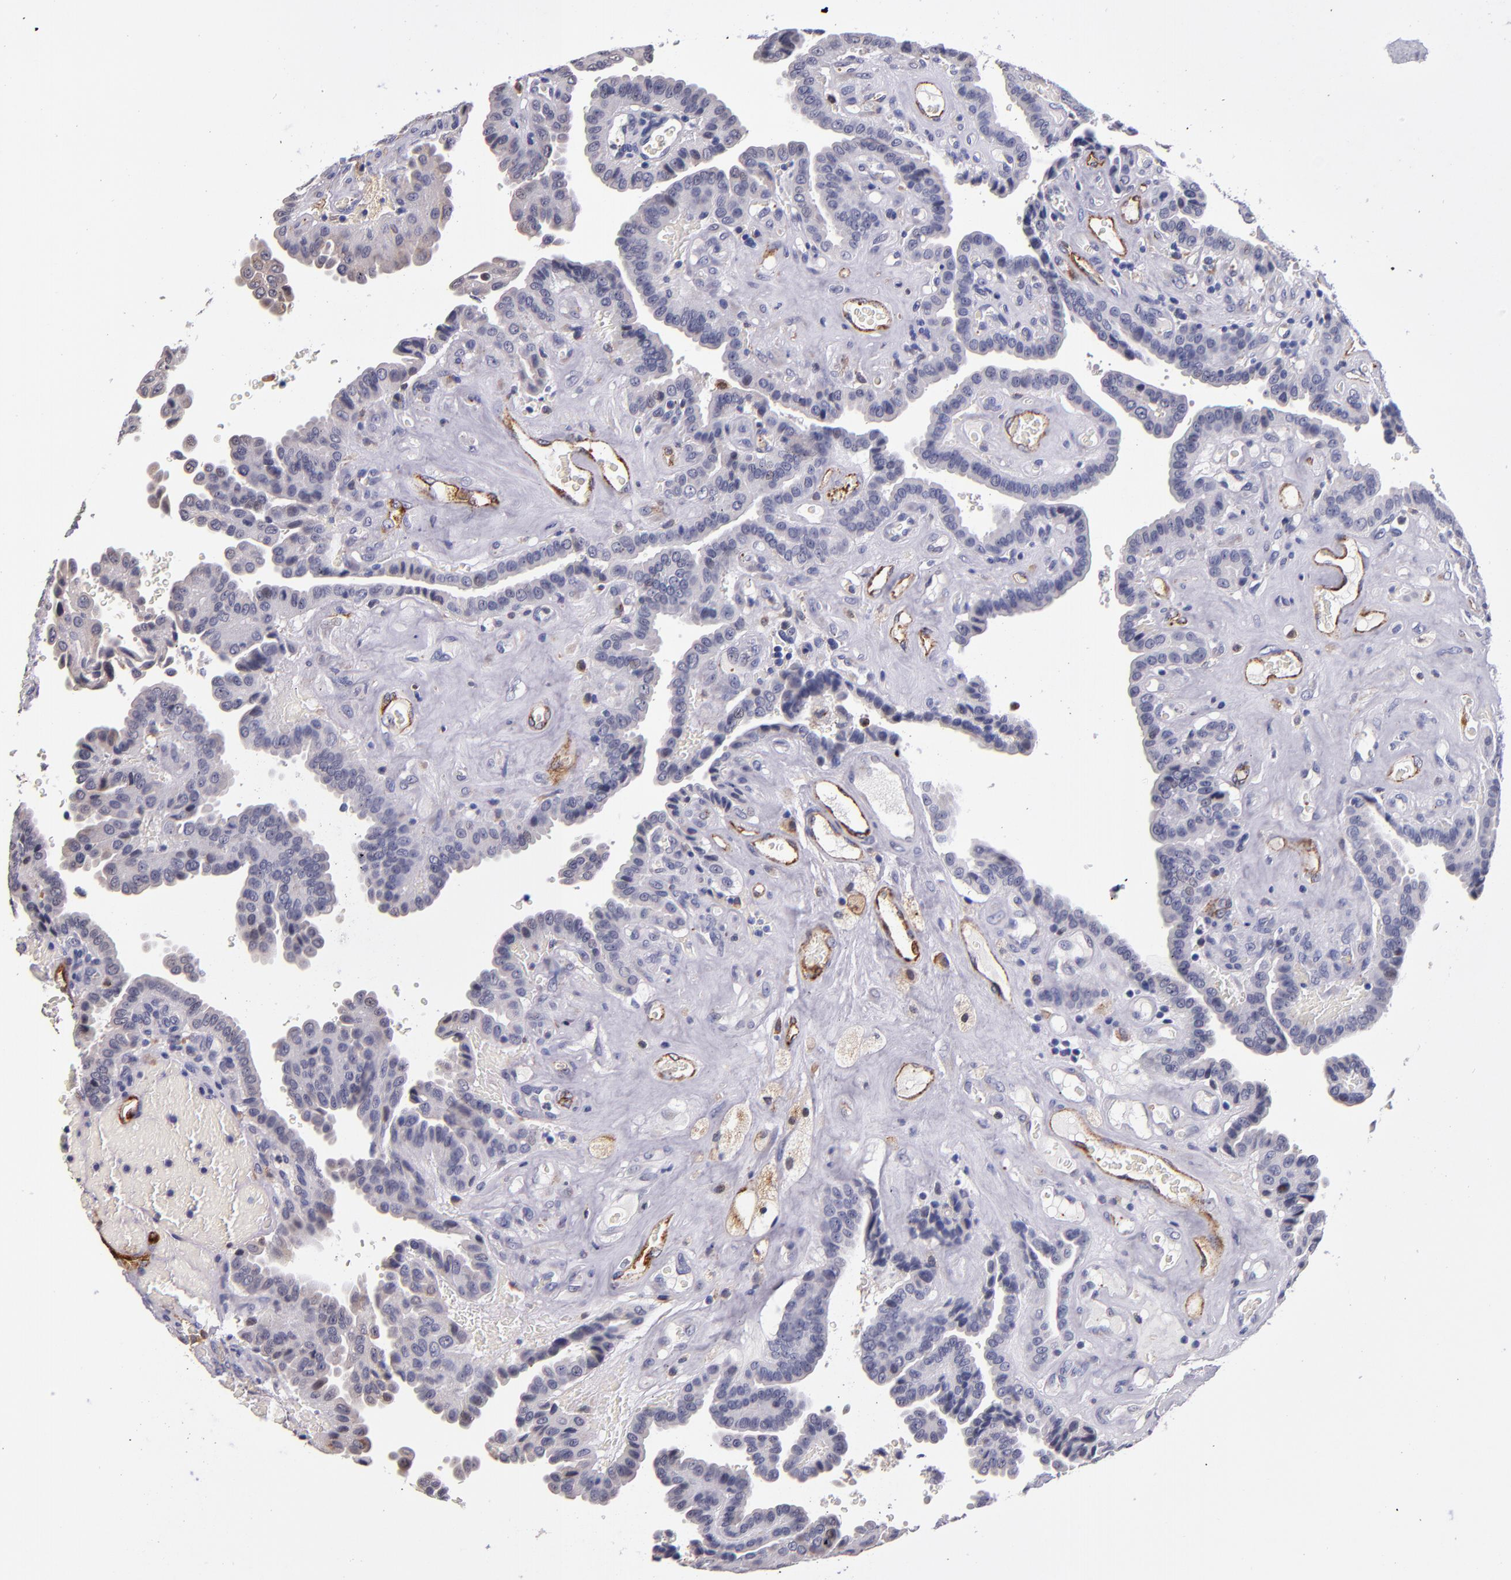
{"staining": {"intensity": "negative", "quantity": "none", "location": "none"}, "tissue": "thyroid cancer", "cell_type": "Tumor cells", "image_type": "cancer", "snomed": [{"axis": "morphology", "description": "Papillary adenocarcinoma, NOS"}, {"axis": "topography", "description": "Thyroid gland"}], "caption": "DAB immunohistochemical staining of human papillary adenocarcinoma (thyroid) reveals no significant positivity in tumor cells.", "gene": "SELP", "patient": {"sex": "male", "age": 87}}